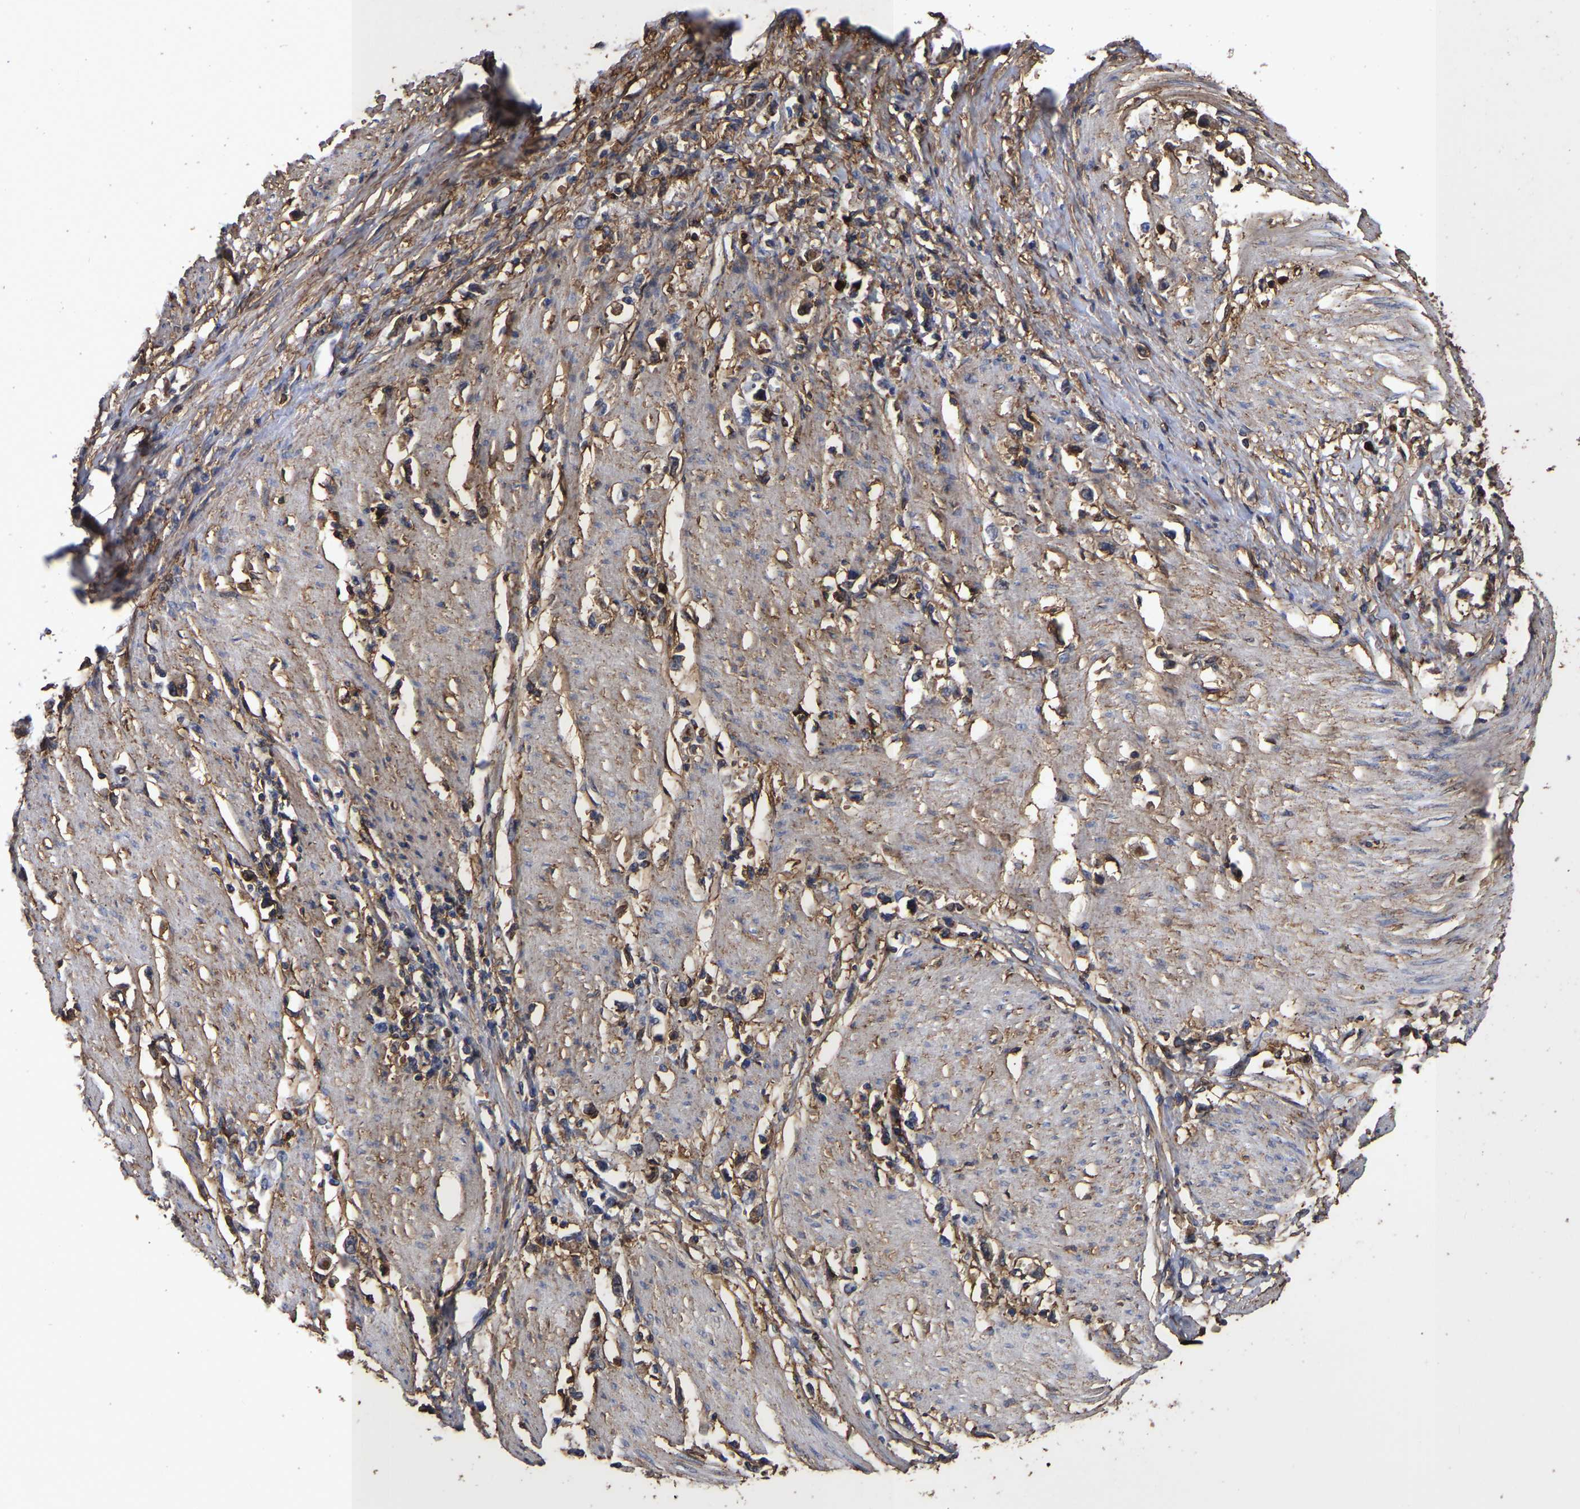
{"staining": {"intensity": "moderate", "quantity": ">75%", "location": "cytoplasmic/membranous"}, "tissue": "stomach cancer", "cell_type": "Tumor cells", "image_type": "cancer", "snomed": [{"axis": "morphology", "description": "Adenocarcinoma, NOS"}, {"axis": "topography", "description": "Stomach"}], "caption": "Immunohistochemistry image of neoplastic tissue: stomach adenocarcinoma stained using immunohistochemistry displays medium levels of moderate protein expression localized specifically in the cytoplasmic/membranous of tumor cells, appearing as a cytoplasmic/membranous brown color.", "gene": "LIF", "patient": {"sex": "female", "age": 59}}